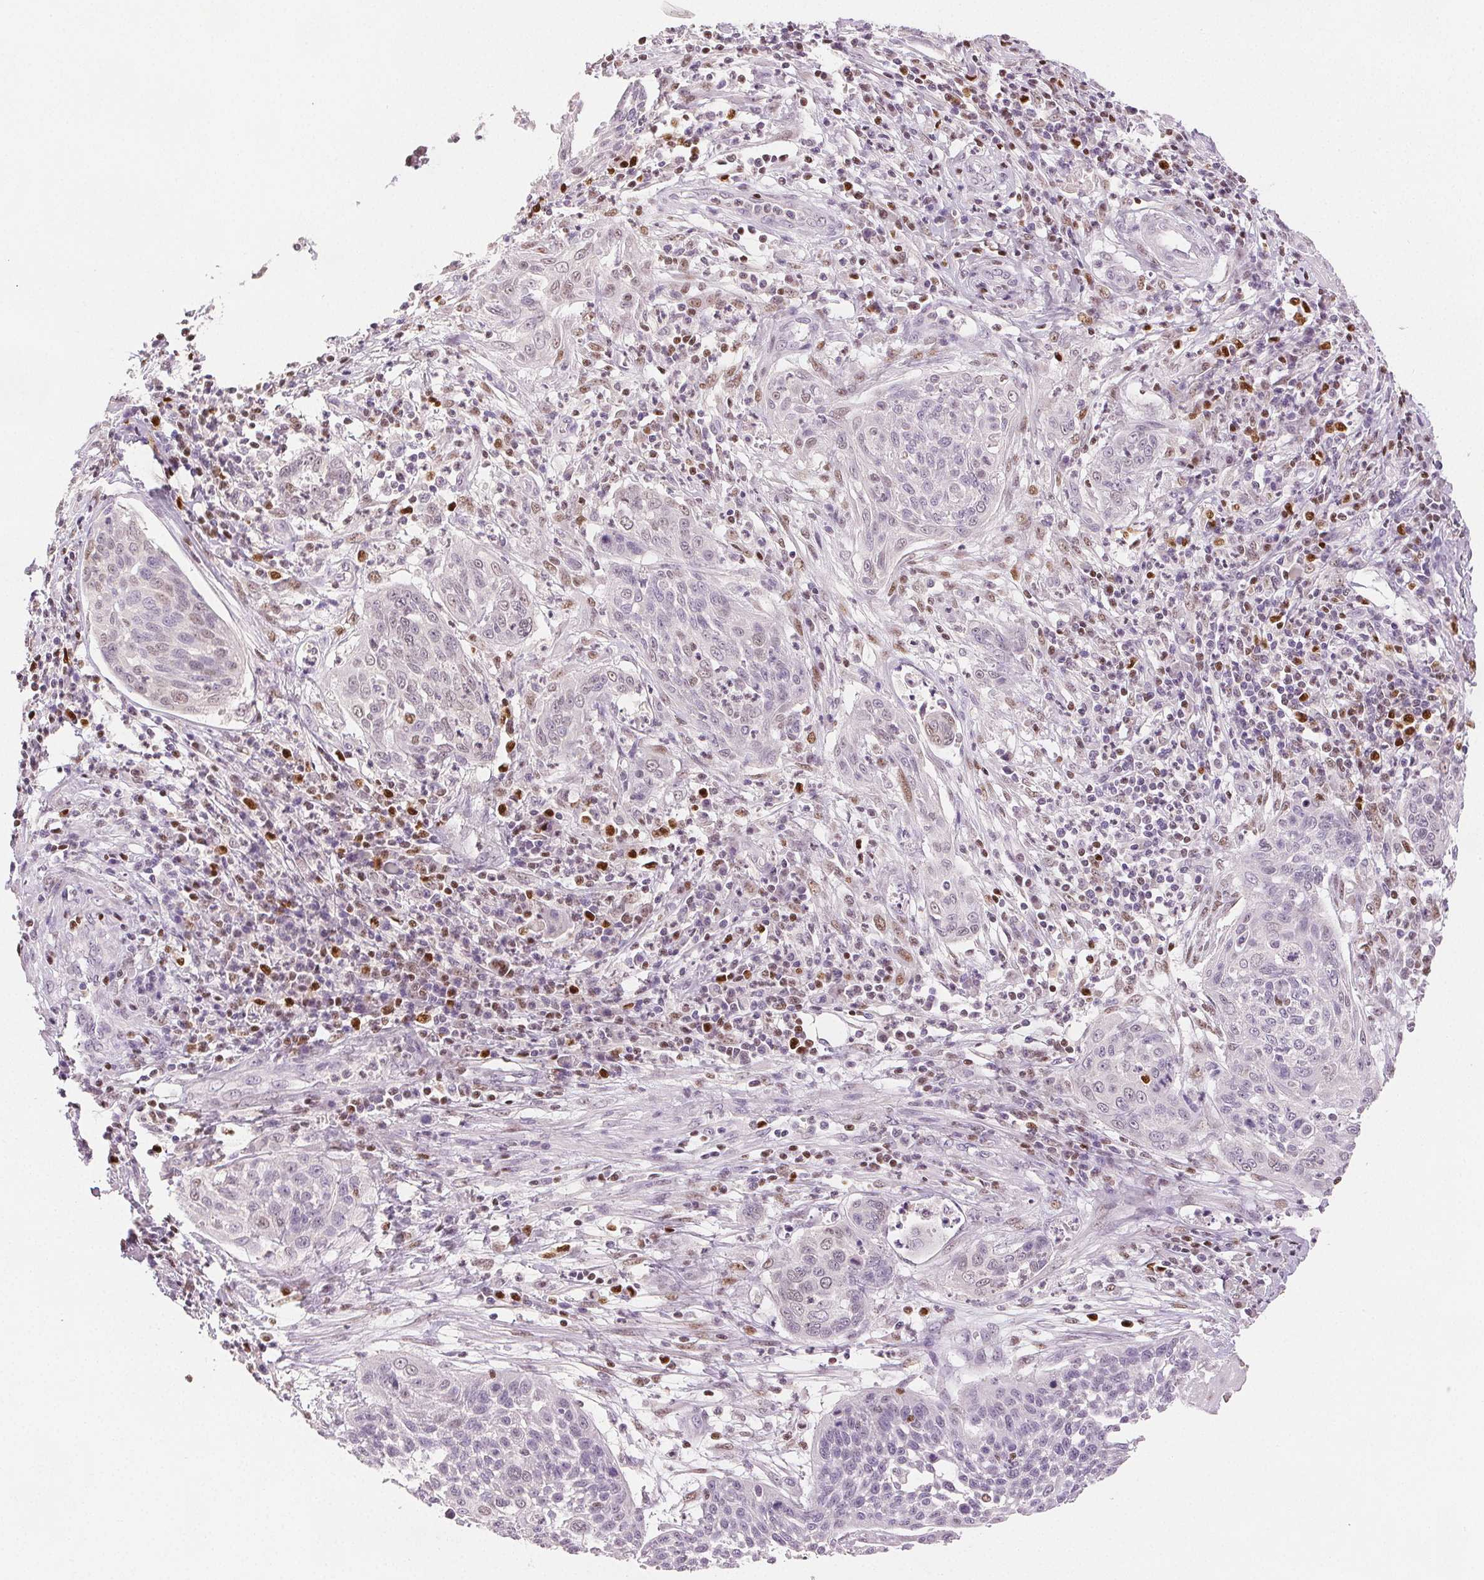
{"staining": {"intensity": "negative", "quantity": "none", "location": "none"}, "tissue": "cervical cancer", "cell_type": "Tumor cells", "image_type": "cancer", "snomed": [{"axis": "morphology", "description": "Squamous cell carcinoma, NOS"}, {"axis": "topography", "description": "Cervix"}], "caption": "Cervical squamous cell carcinoma was stained to show a protein in brown. There is no significant positivity in tumor cells. The staining was performed using DAB (3,3'-diaminobenzidine) to visualize the protein expression in brown, while the nuclei were stained in blue with hematoxylin (Magnification: 20x).", "gene": "RUNX2", "patient": {"sex": "female", "age": 34}}